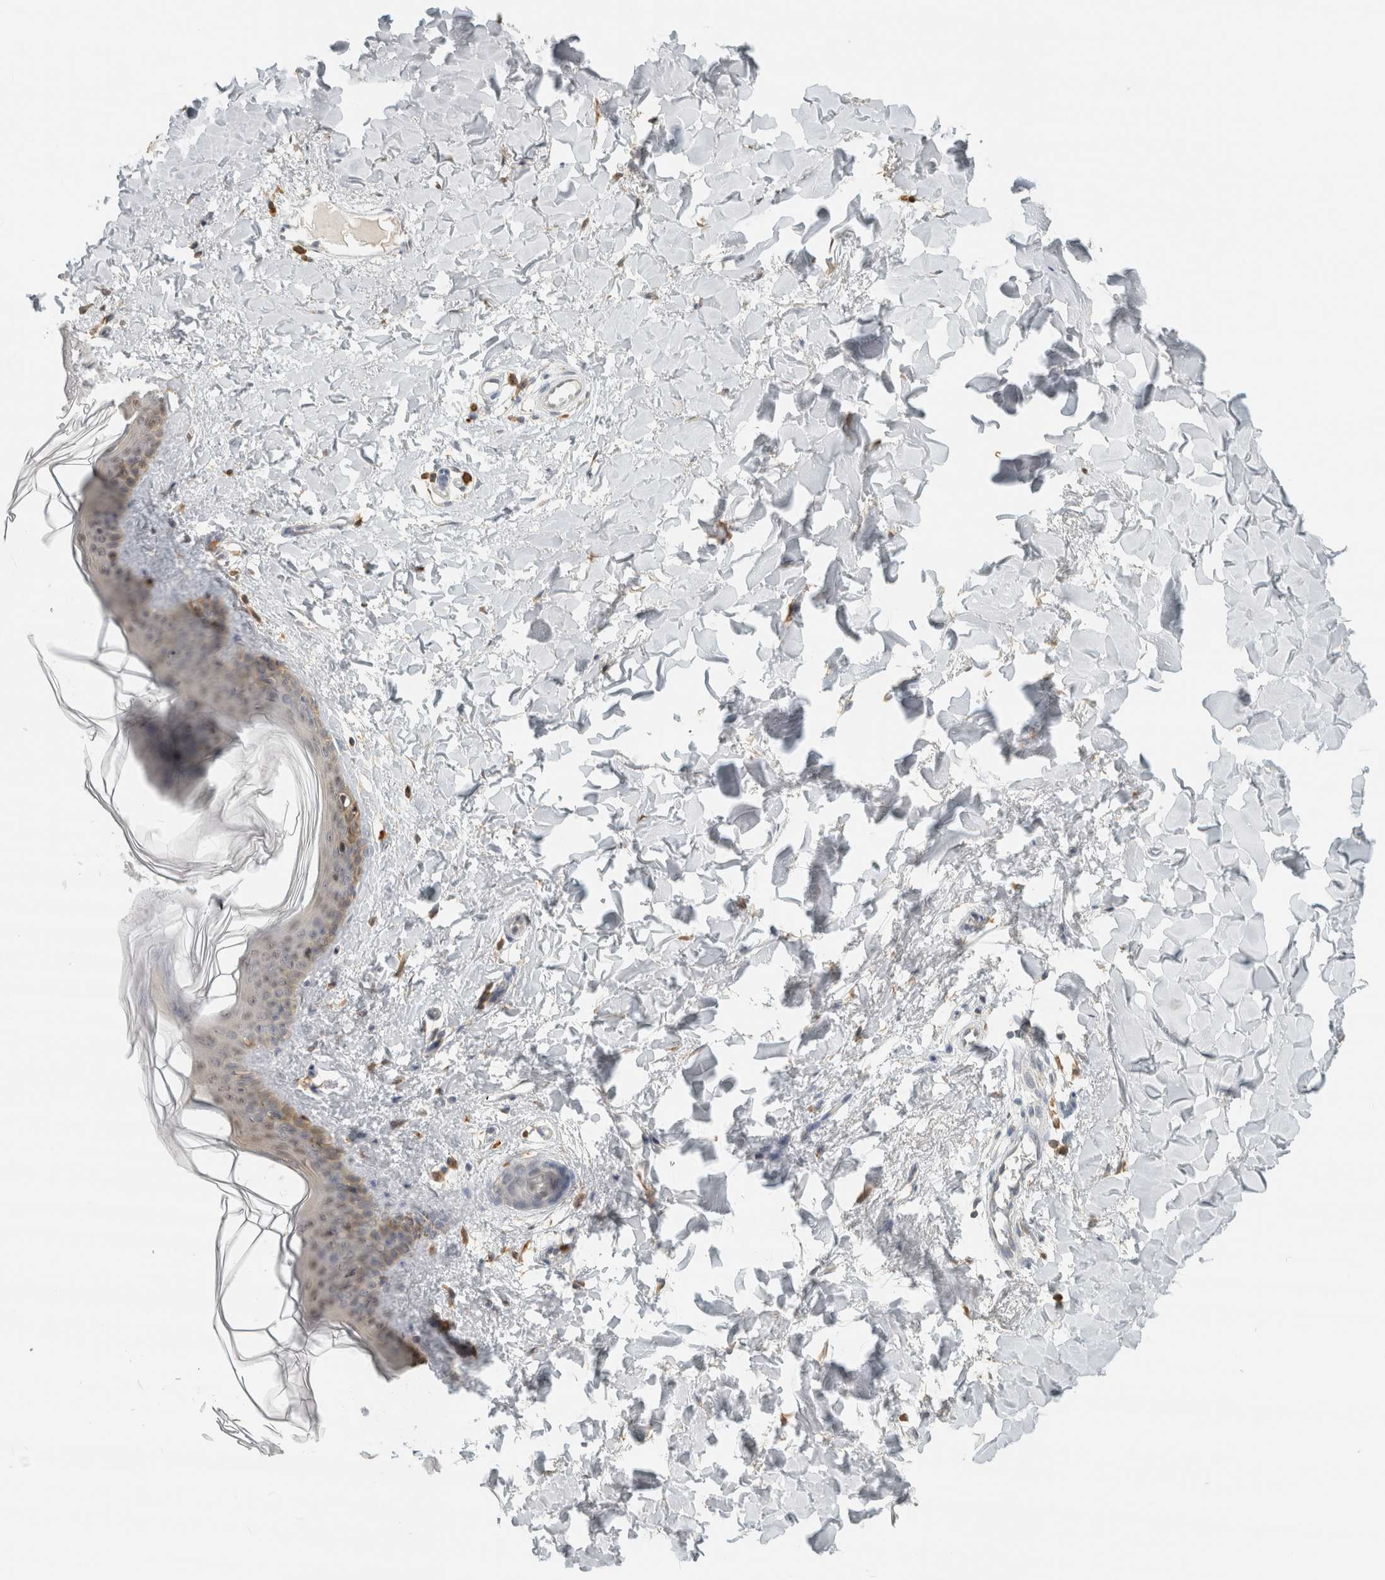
{"staining": {"intensity": "negative", "quantity": "none", "location": "none"}, "tissue": "skin", "cell_type": "Fibroblasts", "image_type": "normal", "snomed": [{"axis": "morphology", "description": "Normal tissue, NOS"}, {"axis": "topography", "description": "Skin"}], "caption": "Image shows no protein staining in fibroblasts of normal skin. The staining is performed using DAB (3,3'-diaminobenzidine) brown chromogen with nuclei counter-stained in using hematoxylin.", "gene": "CAPG", "patient": {"sex": "female", "age": 17}}